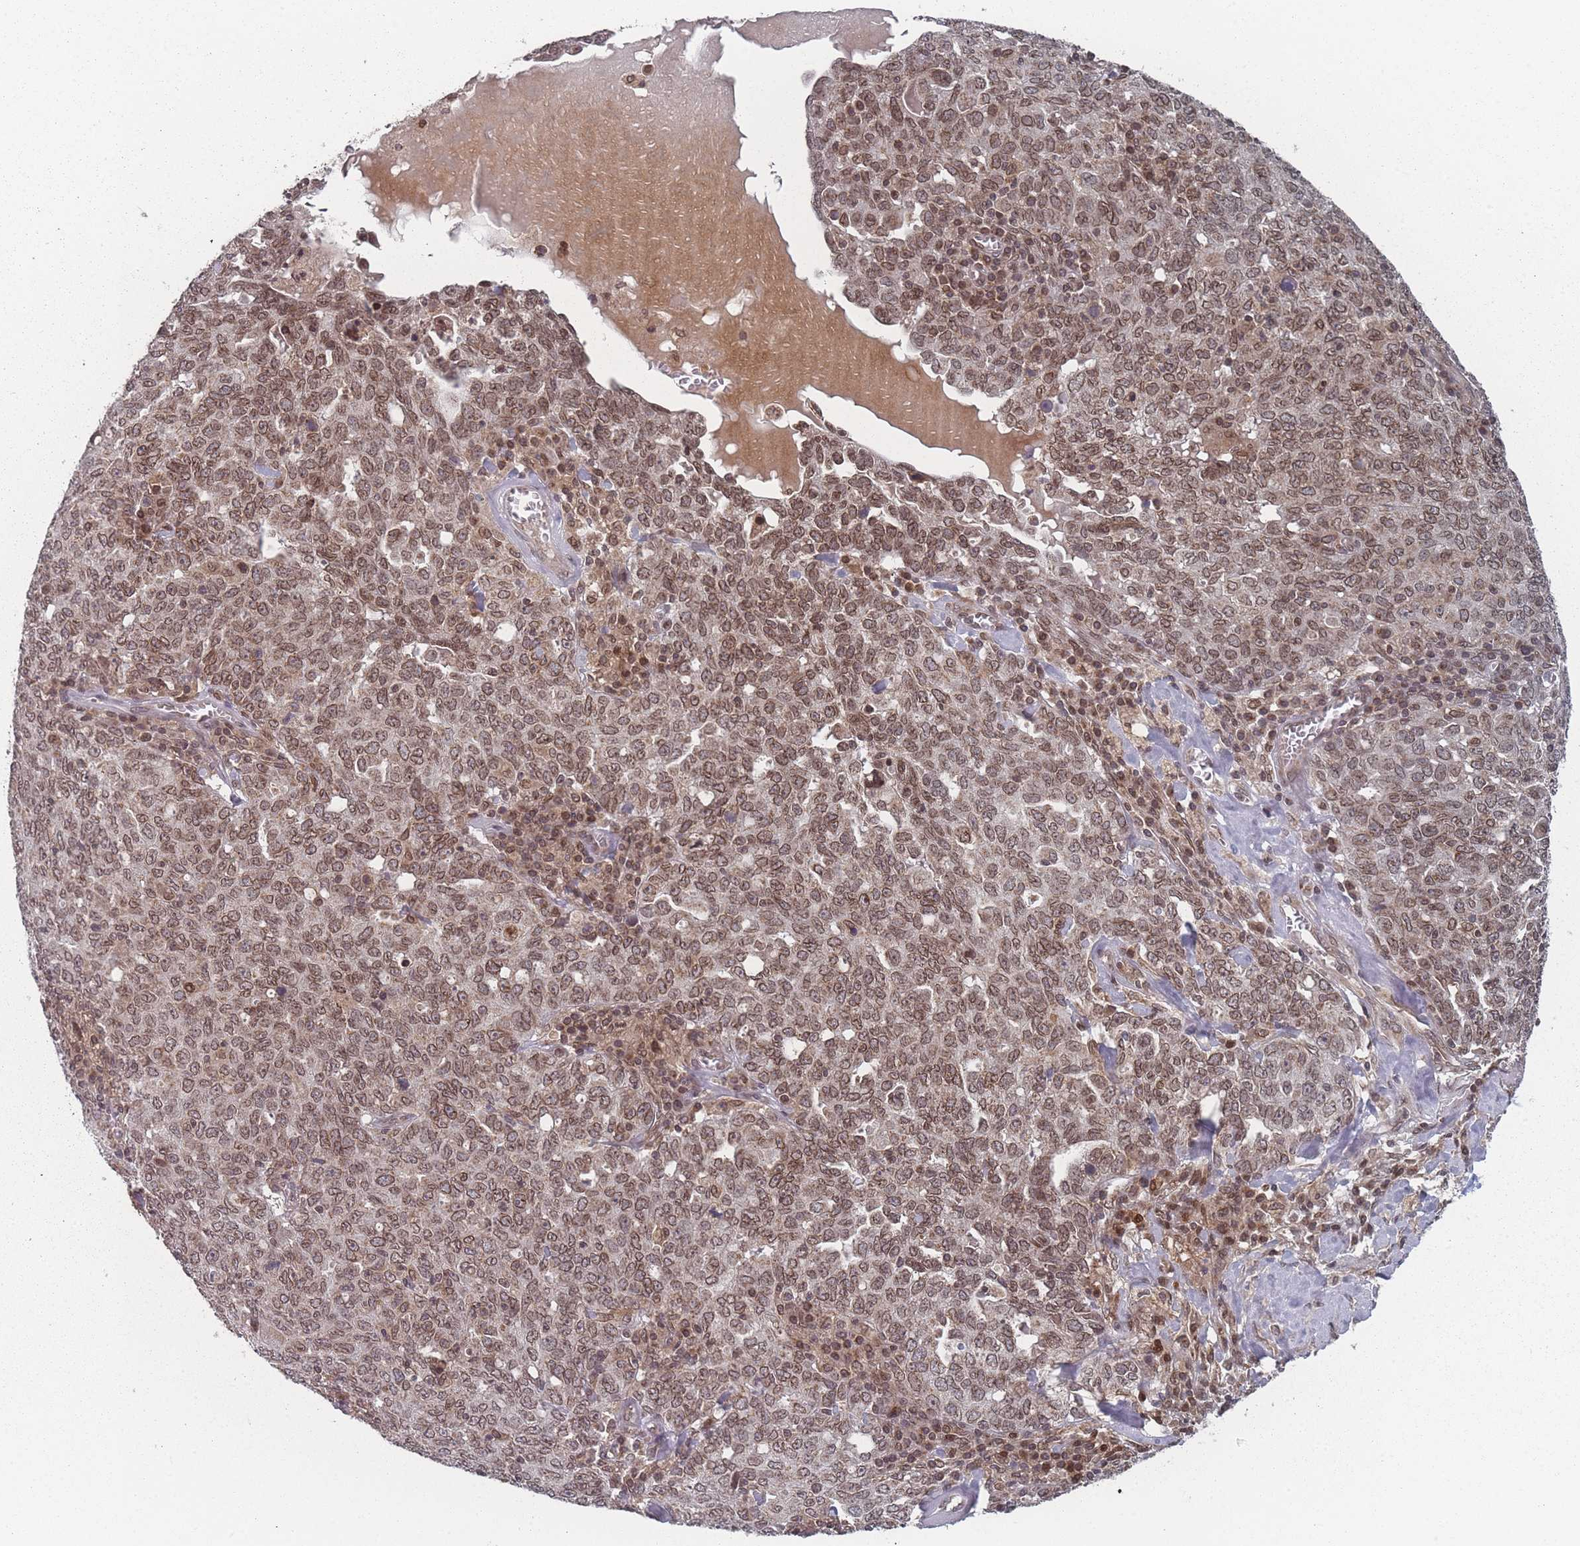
{"staining": {"intensity": "moderate", "quantity": ">75%", "location": "cytoplasmic/membranous,nuclear"}, "tissue": "ovarian cancer", "cell_type": "Tumor cells", "image_type": "cancer", "snomed": [{"axis": "morphology", "description": "Carcinoma, endometroid"}, {"axis": "topography", "description": "Ovary"}], "caption": "Protein expression analysis of ovarian endometroid carcinoma reveals moderate cytoplasmic/membranous and nuclear expression in approximately >75% of tumor cells.", "gene": "TBC1D25", "patient": {"sex": "female", "age": 62}}